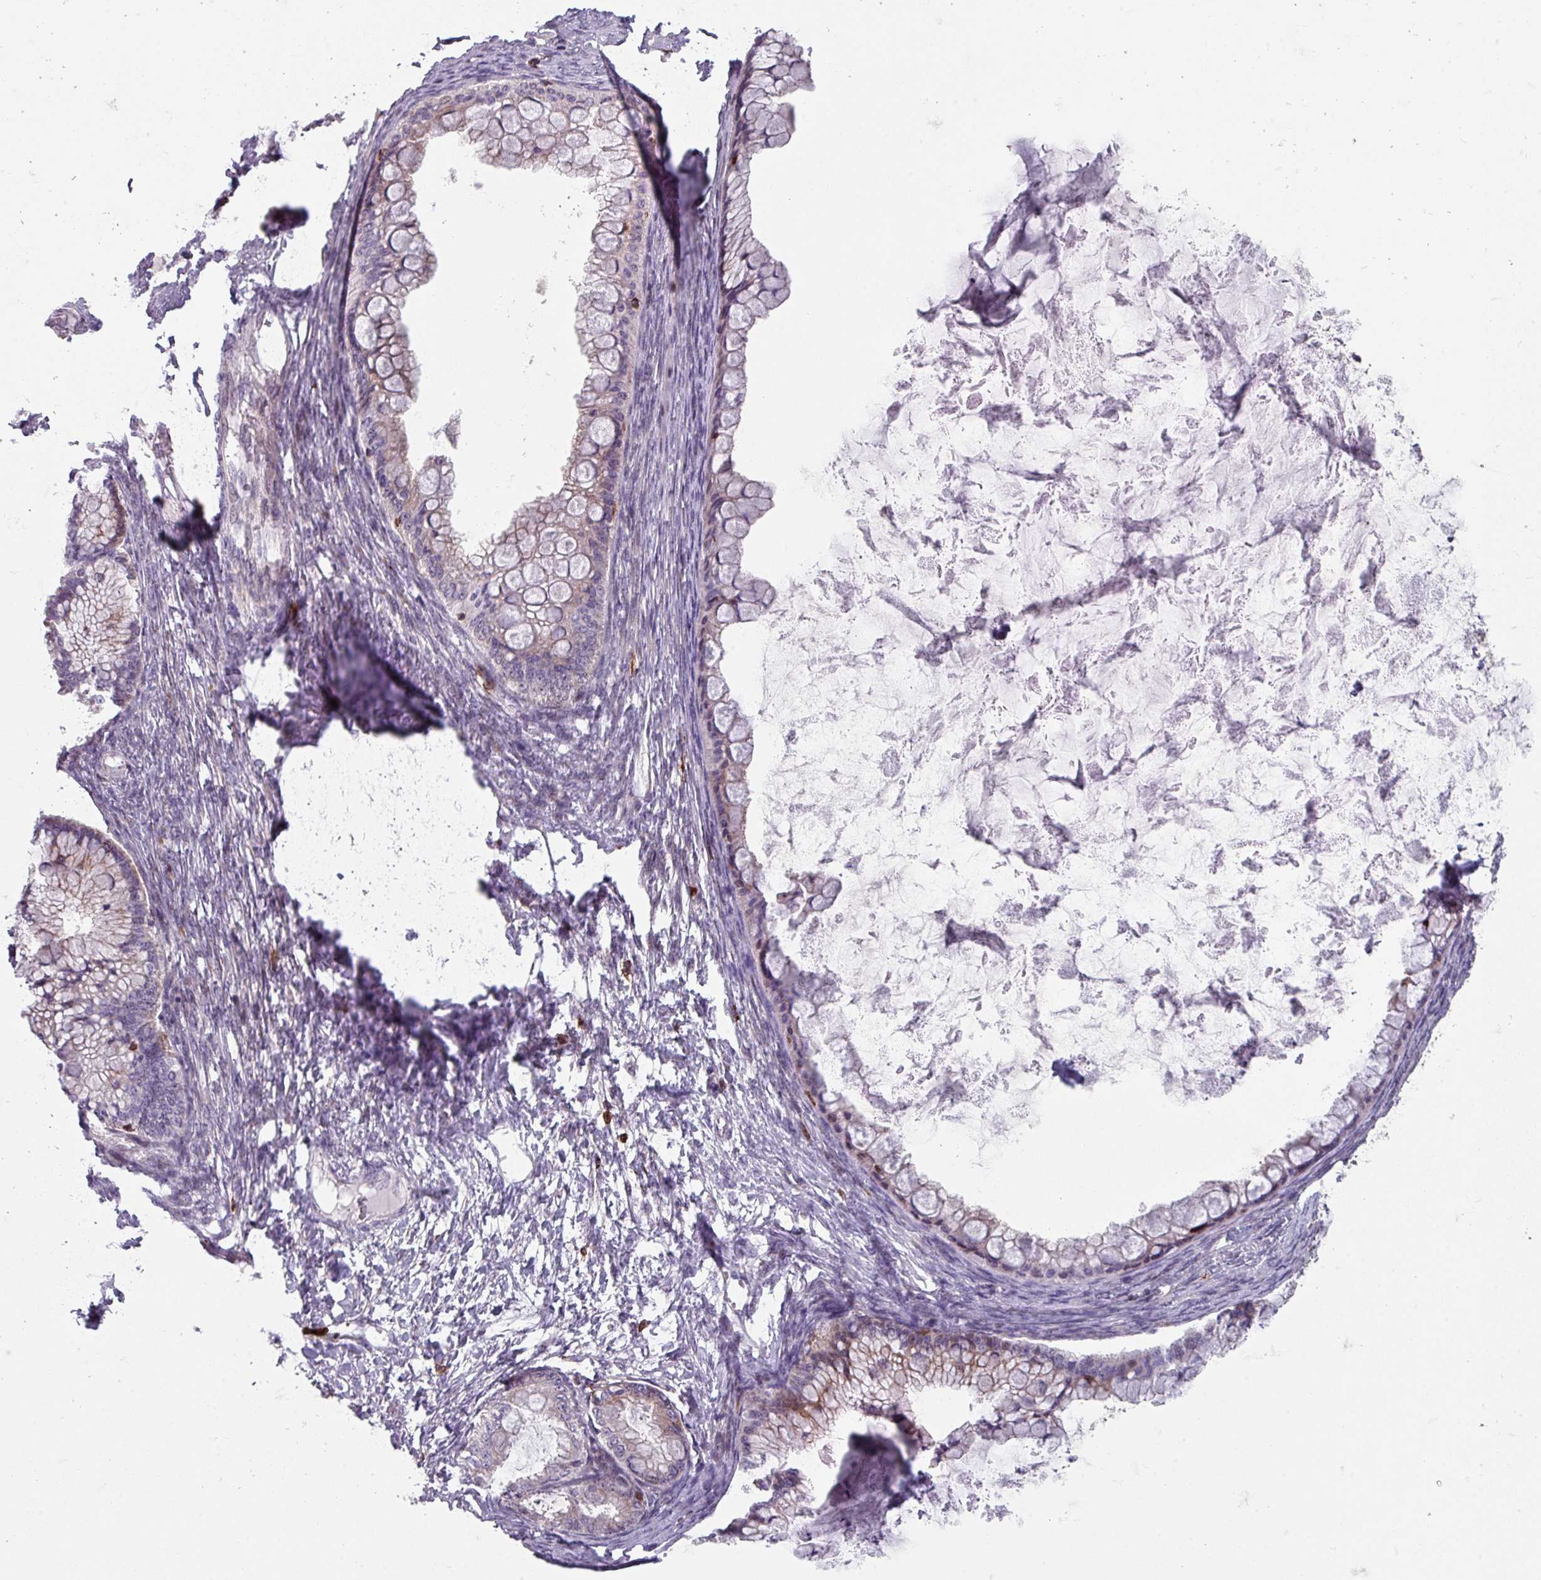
{"staining": {"intensity": "moderate", "quantity": "<25%", "location": "cytoplasmic/membranous"}, "tissue": "ovarian cancer", "cell_type": "Tumor cells", "image_type": "cancer", "snomed": [{"axis": "morphology", "description": "Cystadenocarcinoma, mucinous, NOS"}, {"axis": "topography", "description": "Ovary"}], "caption": "This histopathology image demonstrates ovarian cancer (mucinous cystadenocarcinoma) stained with immunohistochemistry to label a protein in brown. The cytoplasmic/membranous of tumor cells show moderate positivity for the protein. Nuclei are counter-stained blue.", "gene": "NEDD9", "patient": {"sex": "female", "age": 35}}